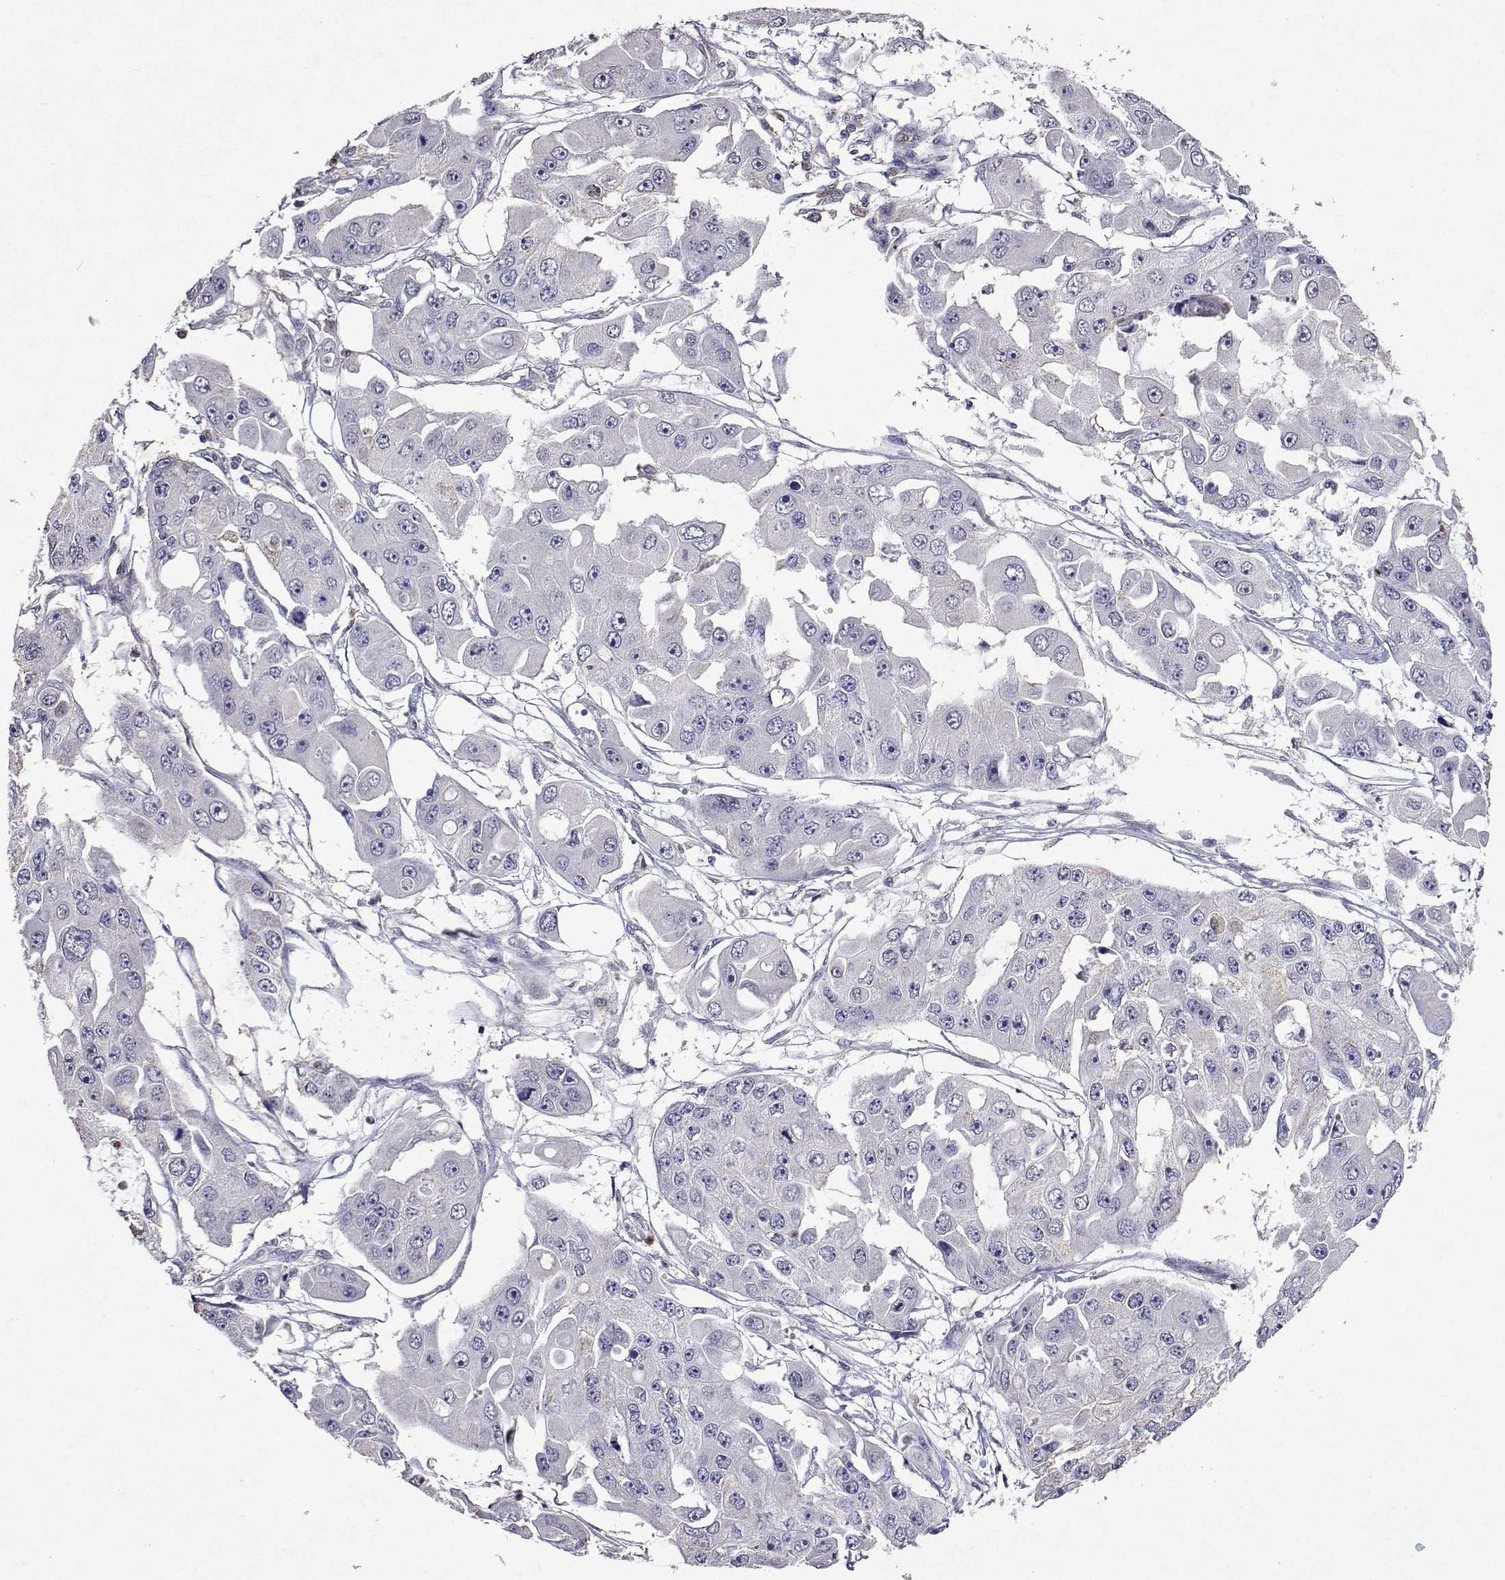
{"staining": {"intensity": "negative", "quantity": "none", "location": "none"}, "tissue": "ovarian cancer", "cell_type": "Tumor cells", "image_type": "cancer", "snomed": [{"axis": "morphology", "description": "Cystadenocarcinoma, serous, NOS"}, {"axis": "topography", "description": "Ovary"}], "caption": "A high-resolution image shows immunohistochemistry staining of ovarian cancer, which exhibits no significant staining in tumor cells. (Immunohistochemistry, brightfield microscopy, high magnification).", "gene": "APAF1", "patient": {"sex": "female", "age": 56}}